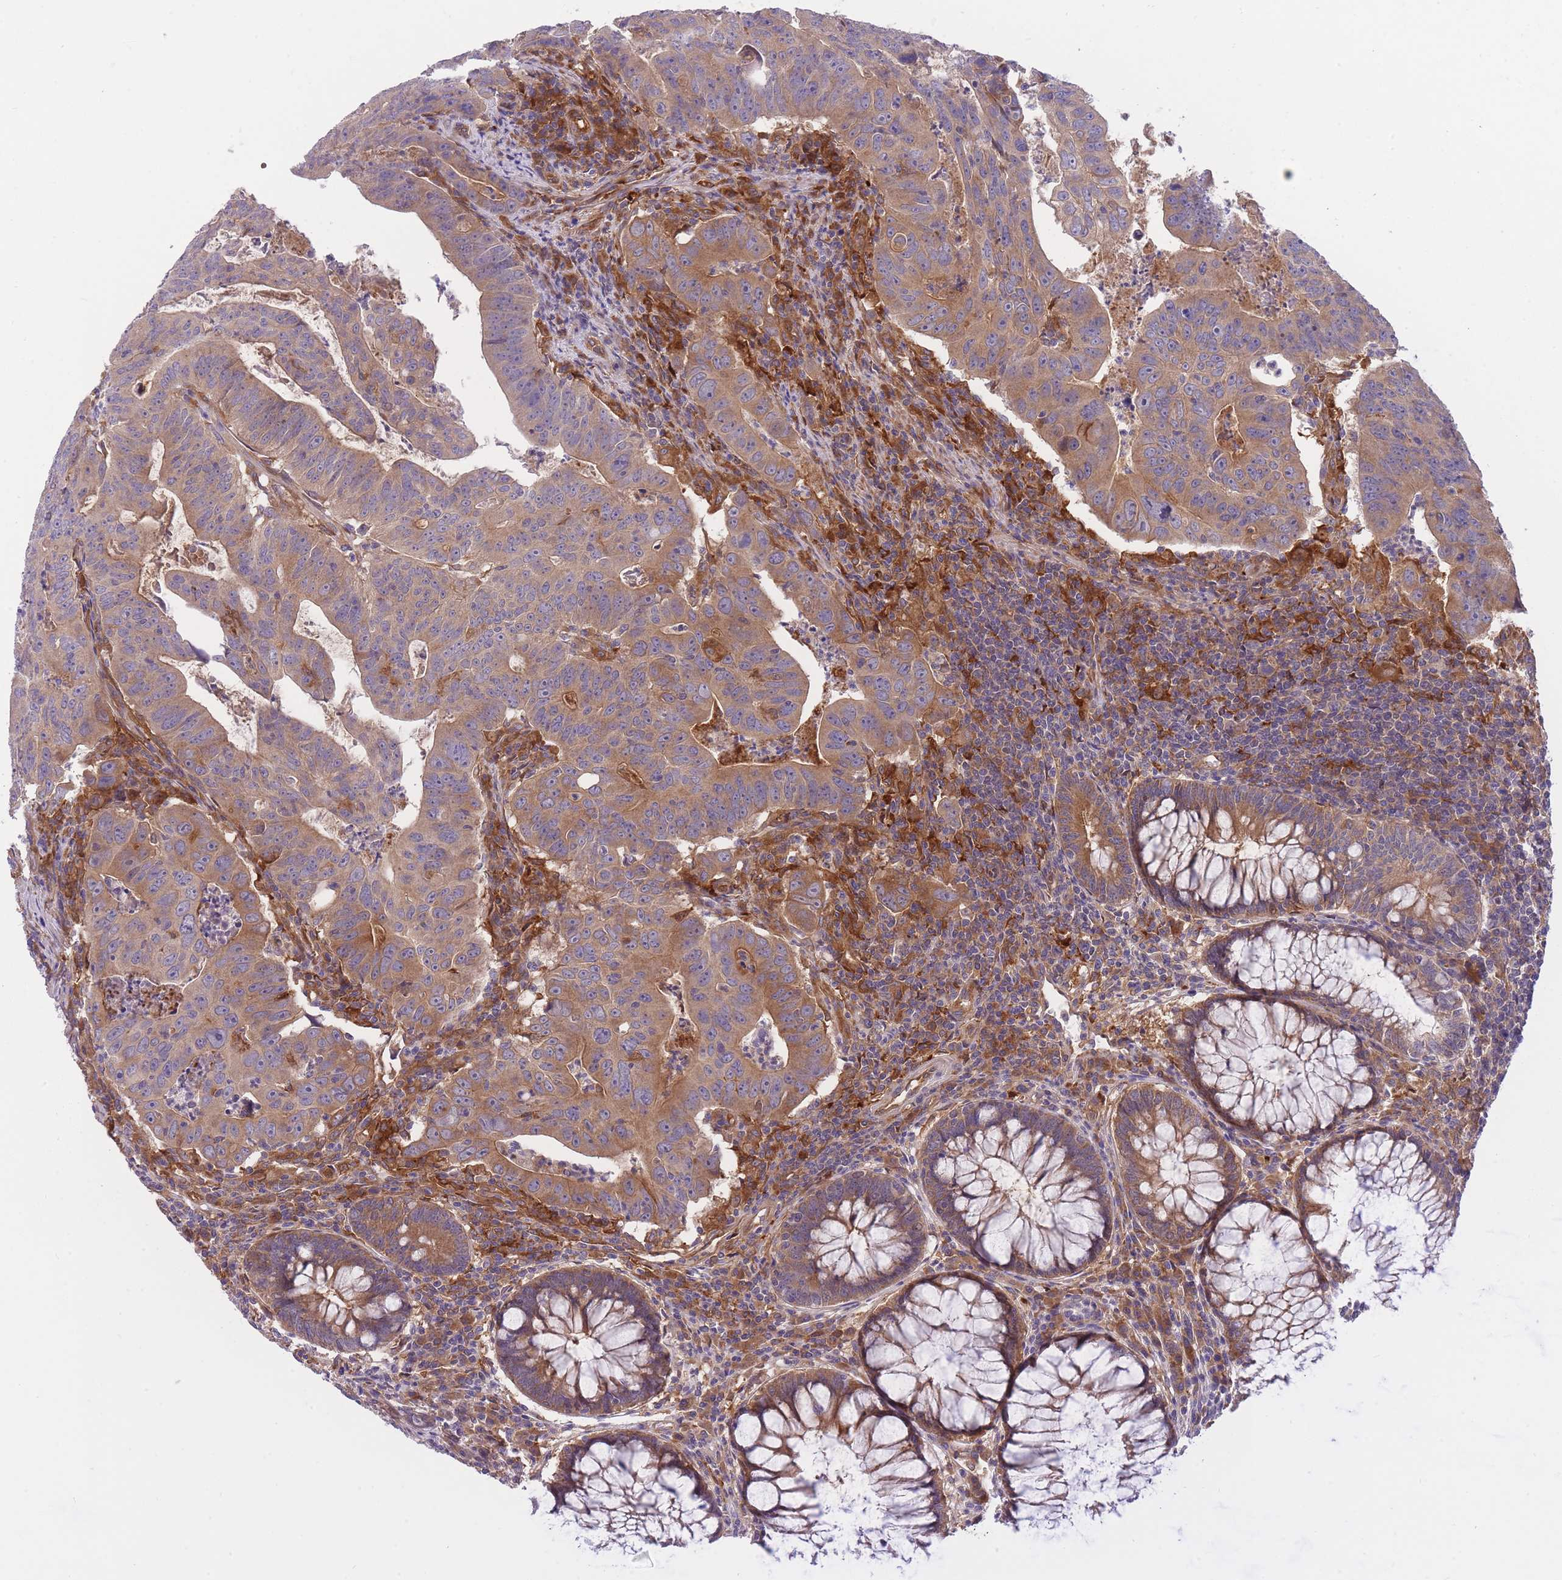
{"staining": {"intensity": "moderate", "quantity": ">75%", "location": "cytoplasmic/membranous"}, "tissue": "colorectal cancer", "cell_type": "Tumor cells", "image_type": "cancer", "snomed": [{"axis": "morphology", "description": "Adenocarcinoma, NOS"}, {"axis": "topography", "description": "Rectum"}], "caption": "Colorectal cancer stained for a protein reveals moderate cytoplasmic/membranous positivity in tumor cells.", "gene": "CRYGN", "patient": {"sex": "male", "age": 69}}